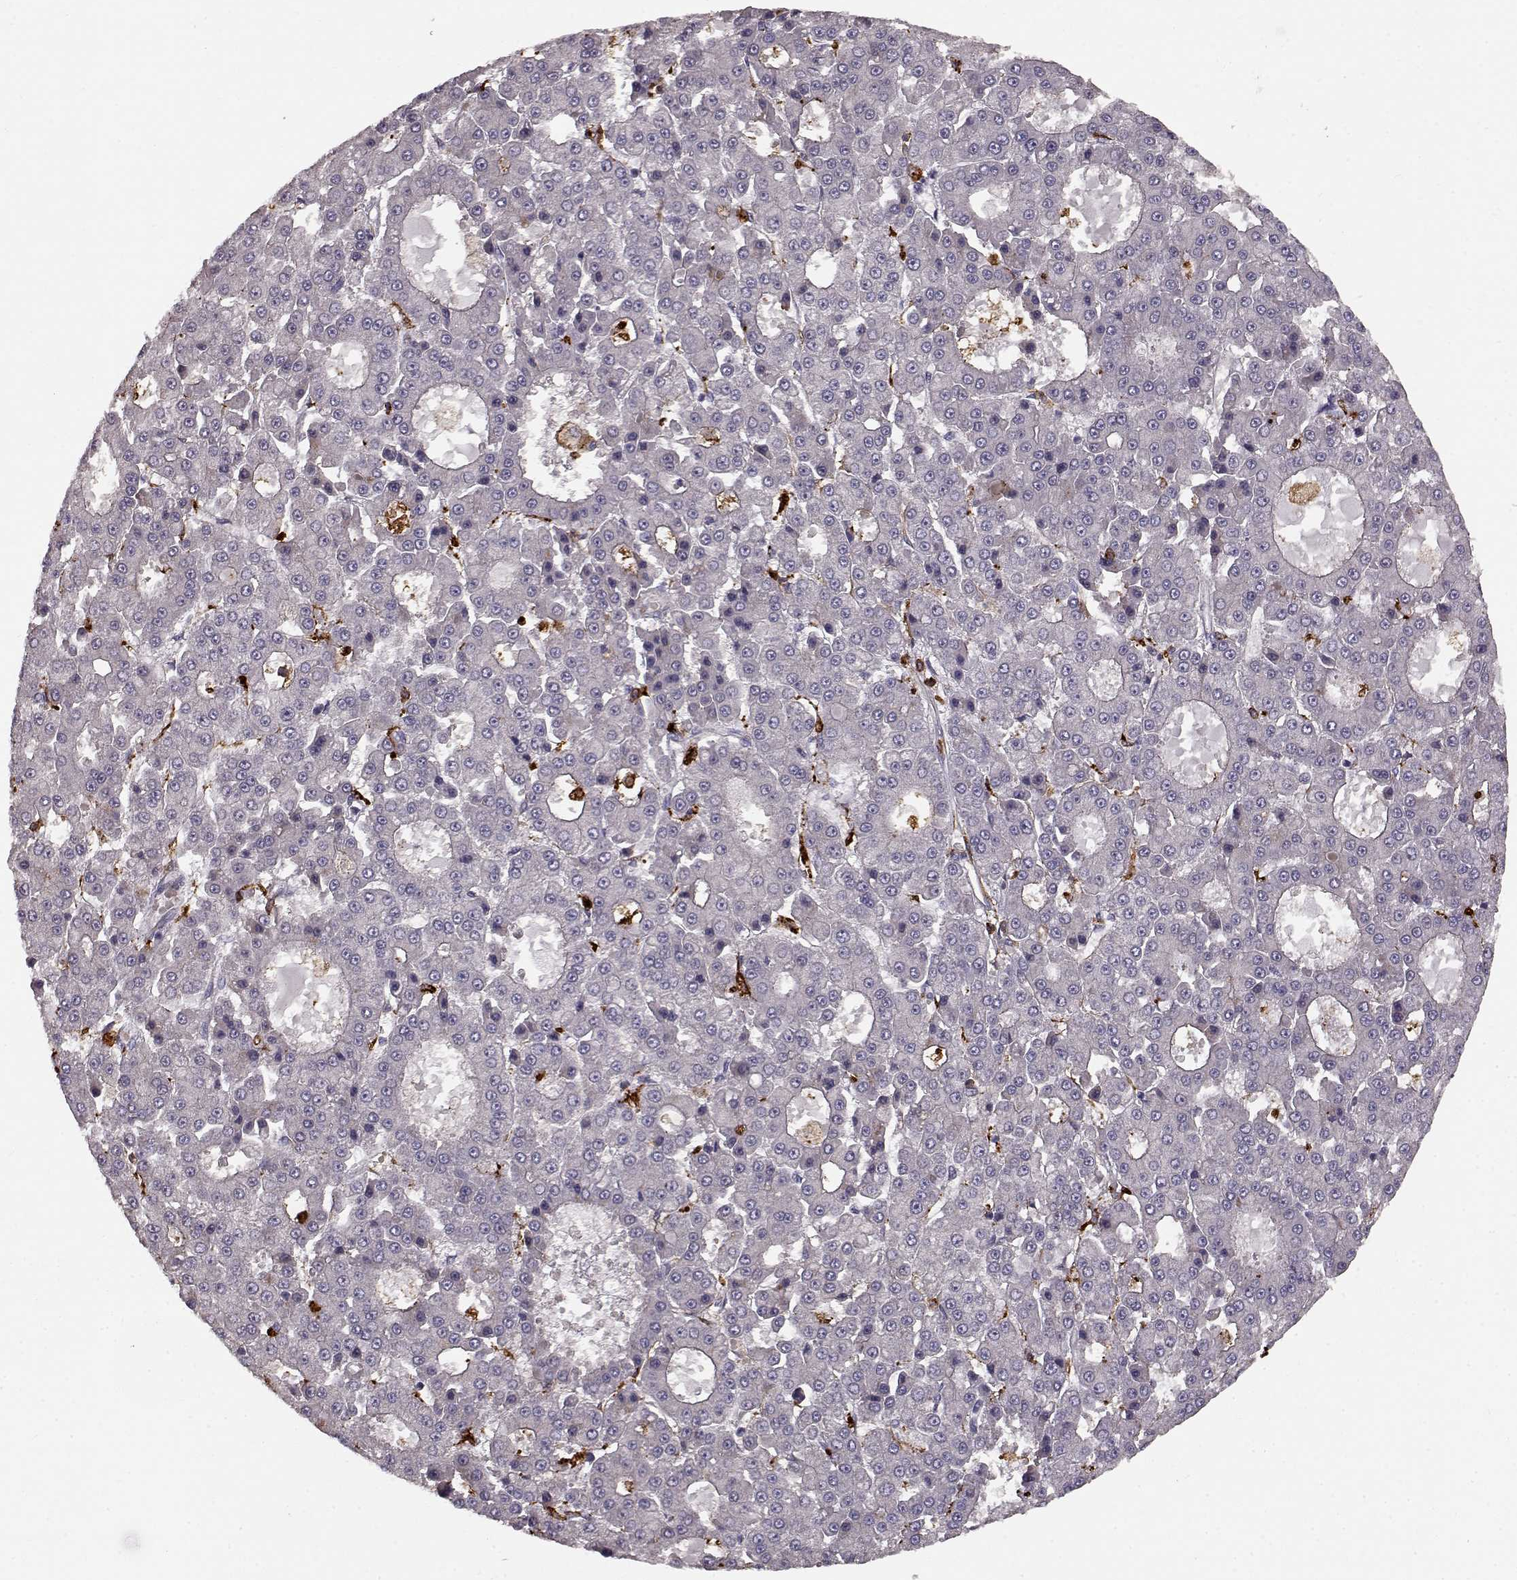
{"staining": {"intensity": "negative", "quantity": "none", "location": "none"}, "tissue": "liver cancer", "cell_type": "Tumor cells", "image_type": "cancer", "snomed": [{"axis": "morphology", "description": "Carcinoma, Hepatocellular, NOS"}, {"axis": "topography", "description": "Liver"}], "caption": "An image of liver hepatocellular carcinoma stained for a protein exhibits no brown staining in tumor cells.", "gene": "CCNF", "patient": {"sex": "male", "age": 70}}